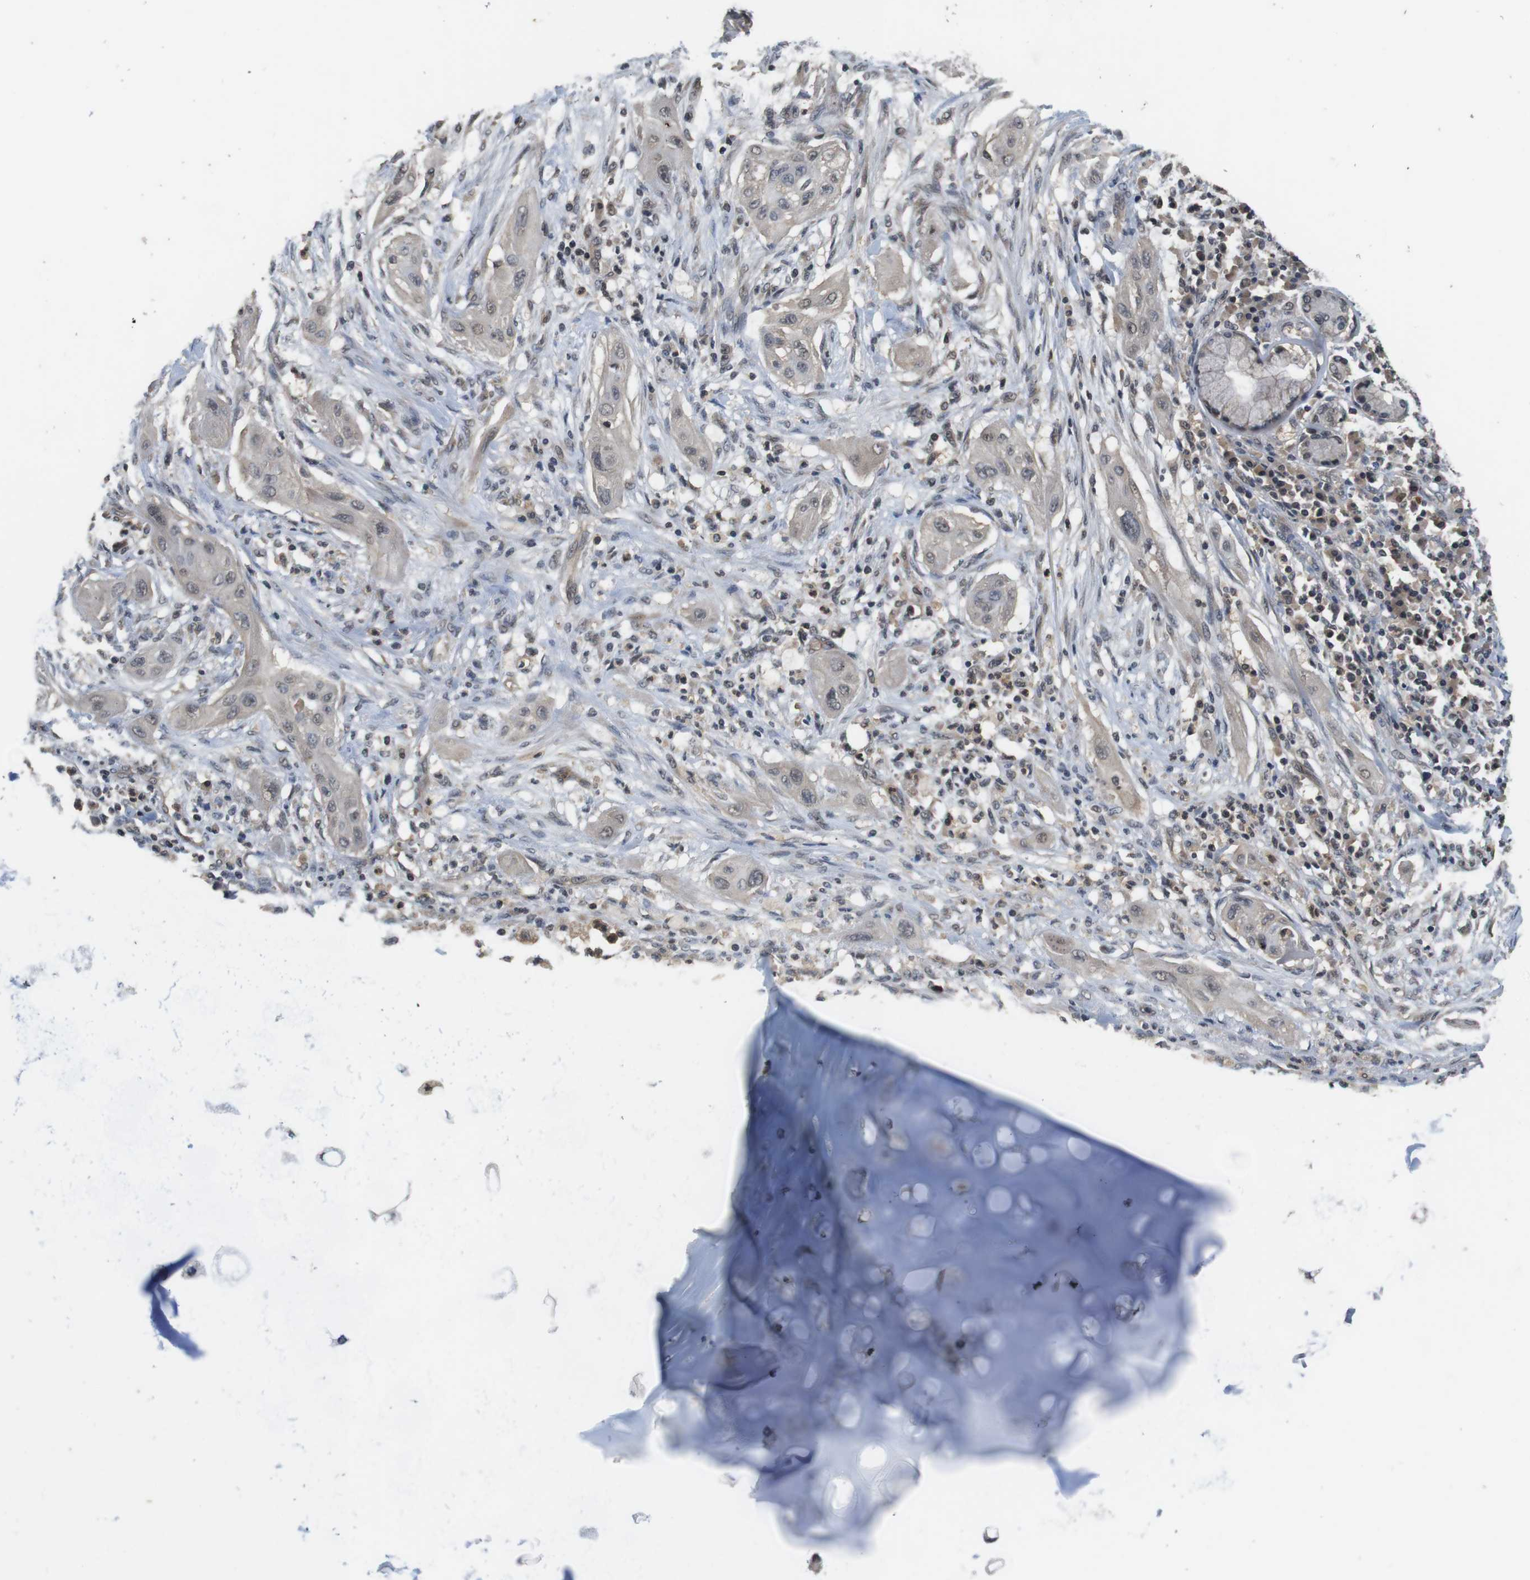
{"staining": {"intensity": "weak", "quantity": "<25%", "location": "nuclear"}, "tissue": "lung cancer", "cell_type": "Tumor cells", "image_type": "cancer", "snomed": [{"axis": "morphology", "description": "Squamous cell carcinoma, NOS"}, {"axis": "topography", "description": "Lung"}], "caption": "Tumor cells are negative for brown protein staining in squamous cell carcinoma (lung).", "gene": "FADD", "patient": {"sex": "female", "age": 47}}